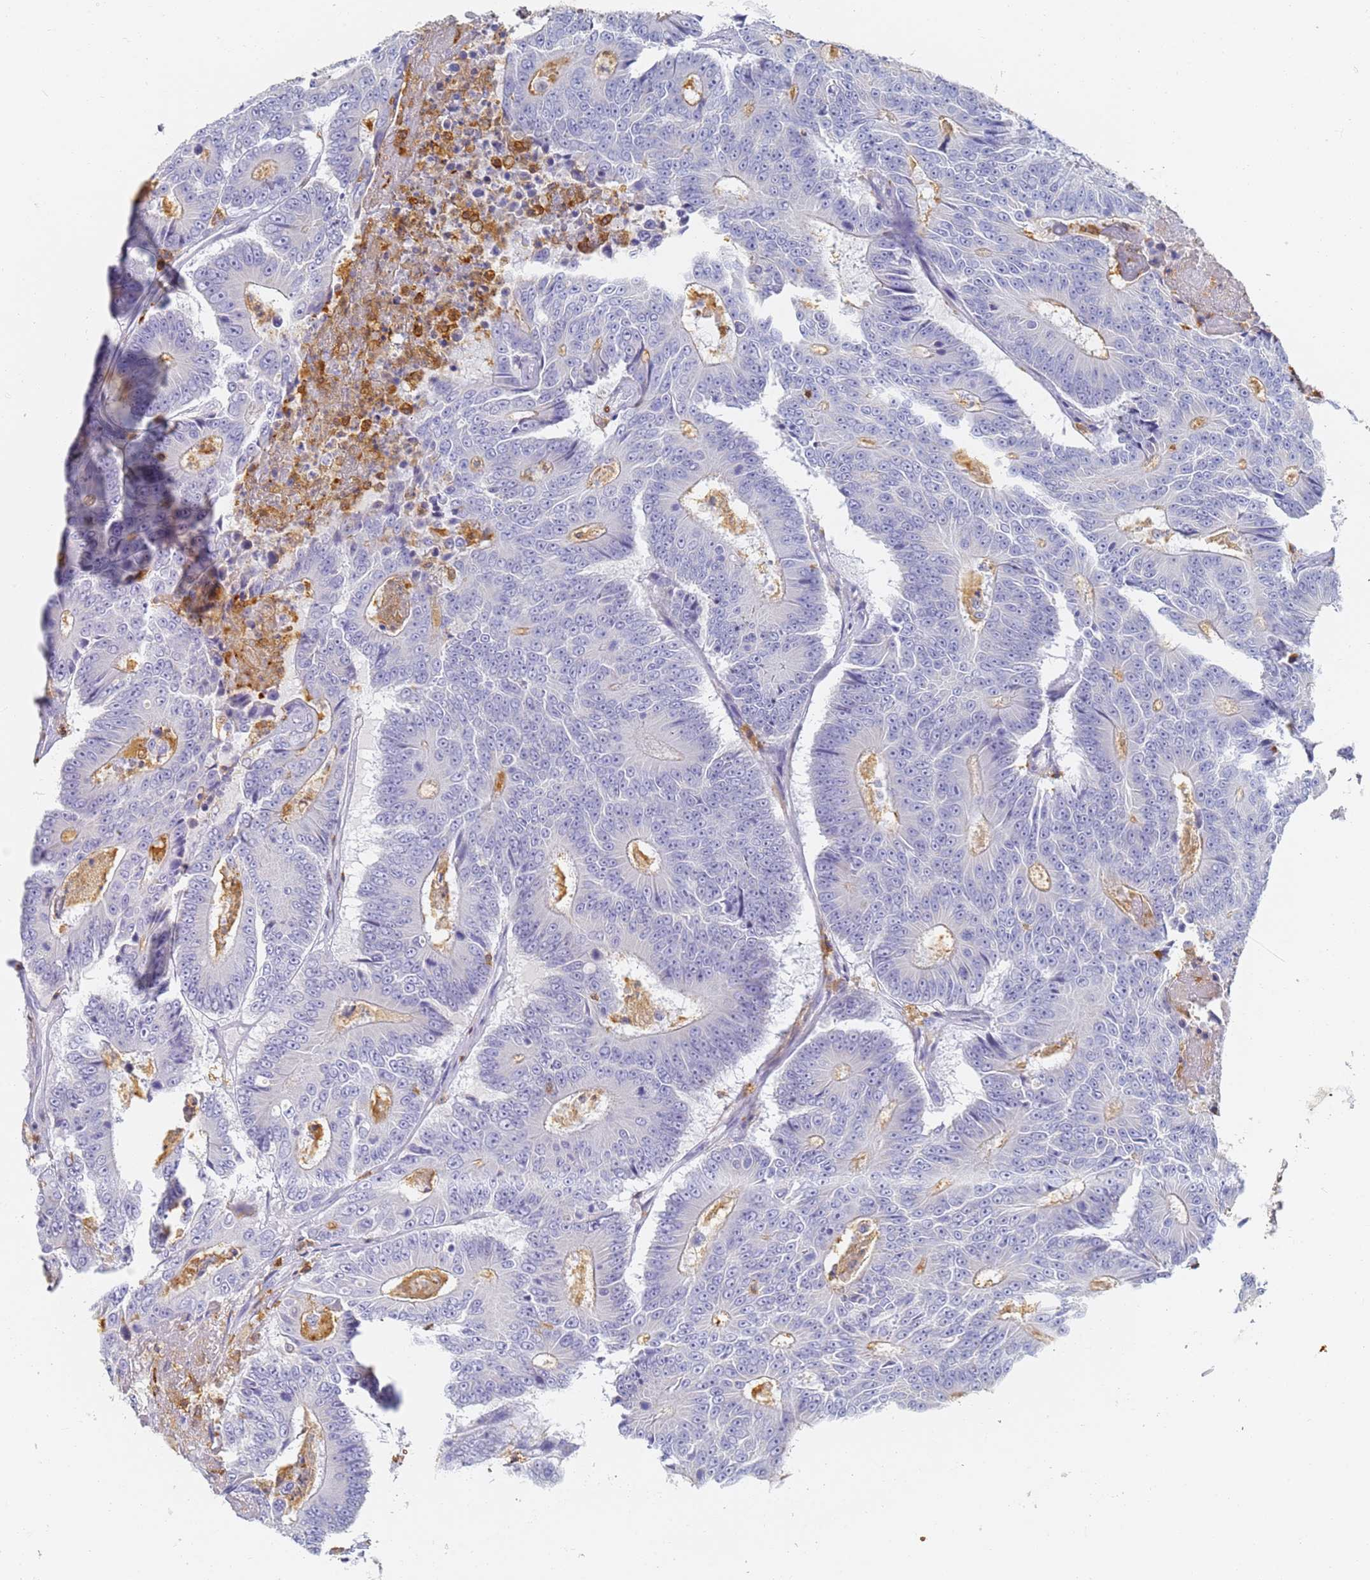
{"staining": {"intensity": "negative", "quantity": "none", "location": "none"}, "tissue": "colorectal cancer", "cell_type": "Tumor cells", "image_type": "cancer", "snomed": [{"axis": "morphology", "description": "Adenocarcinoma, NOS"}, {"axis": "topography", "description": "Colon"}], "caption": "A micrograph of colorectal adenocarcinoma stained for a protein shows no brown staining in tumor cells.", "gene": "BIN2", "patient": {"sex": "male", "age": 83}}